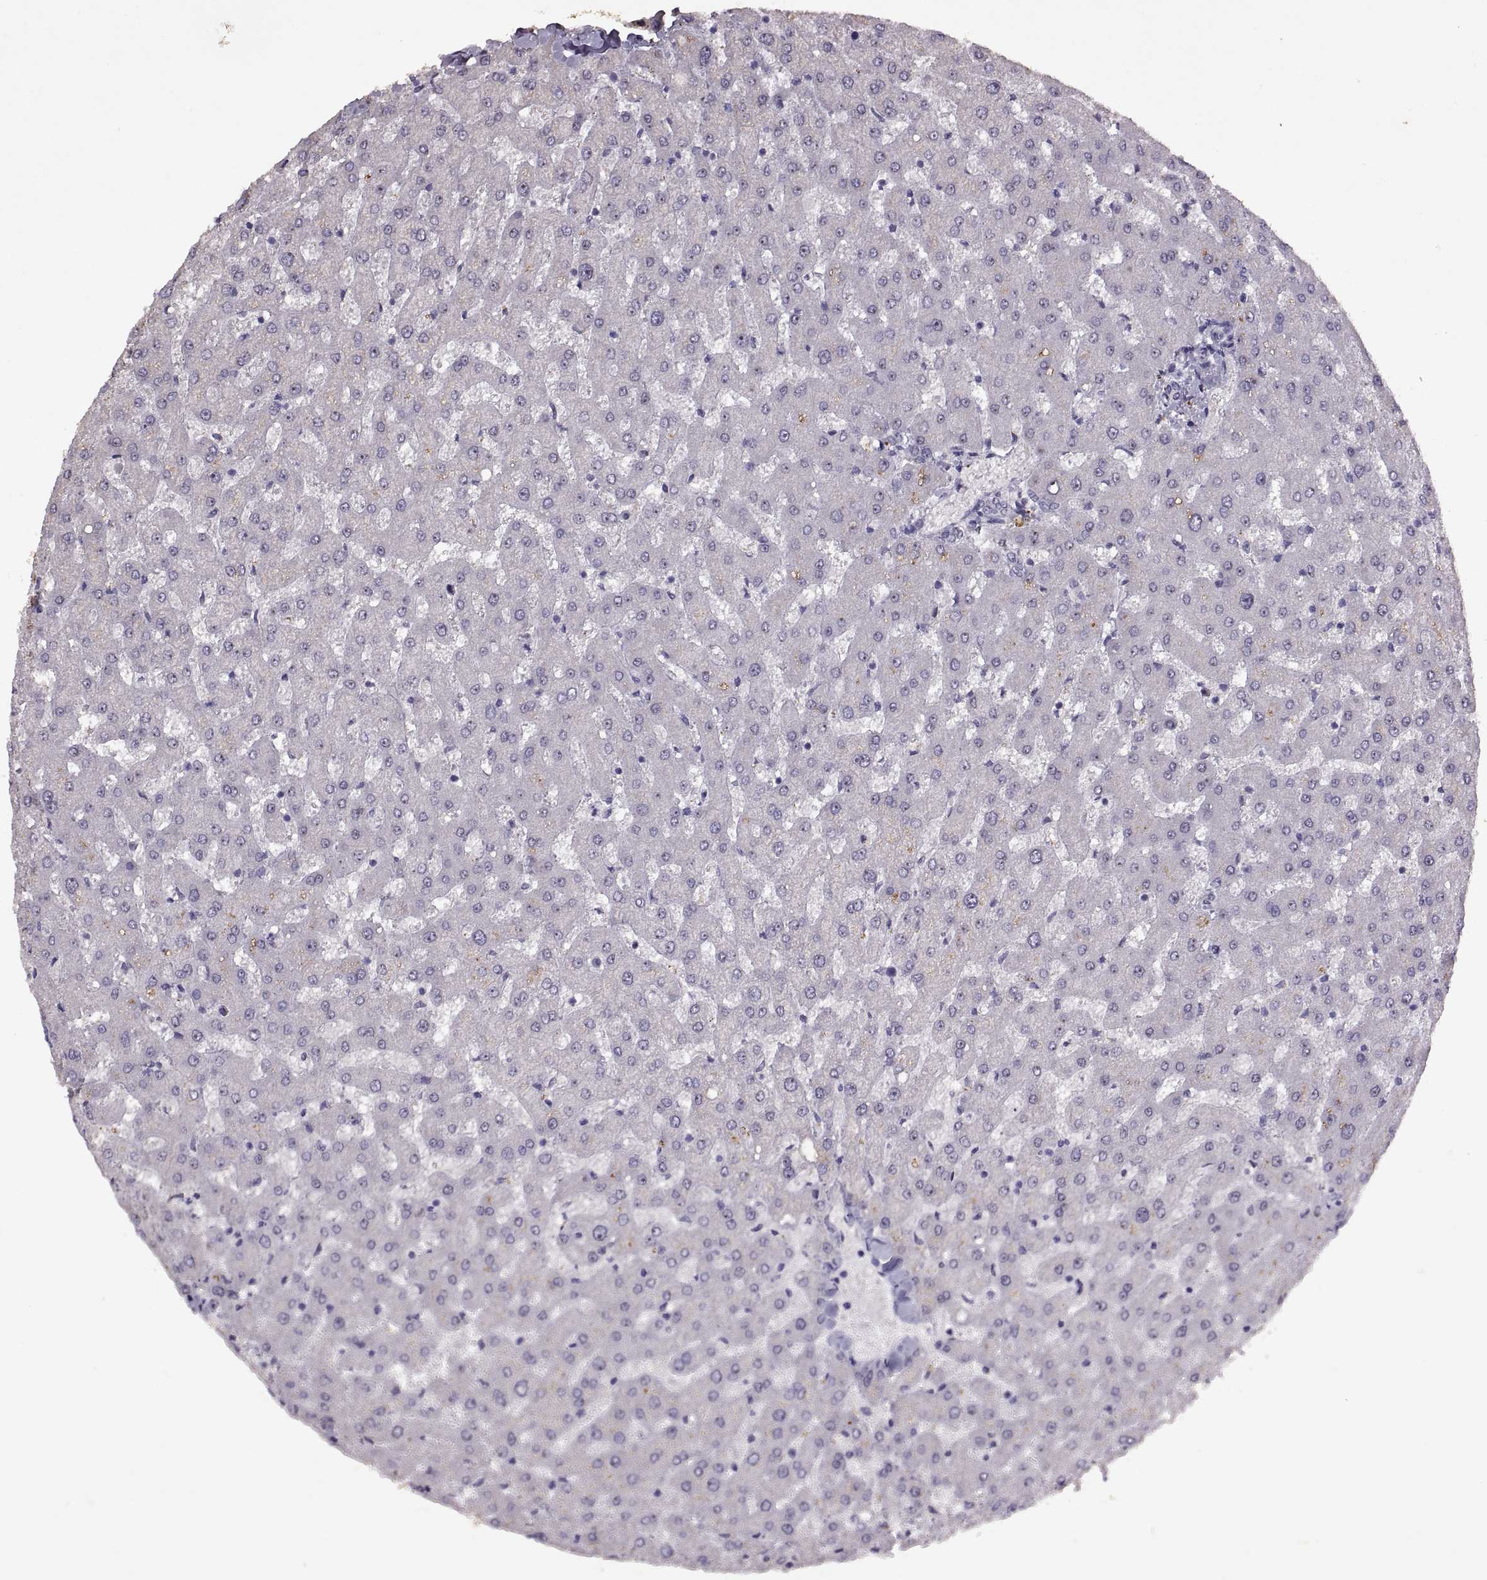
{"staining": {"intensity": "negative", "quantity": "none", "location": "none"}, "tissue": "liver", "cell_type": "Cholangiocytes", "image_type": "normal", "snomed": [{"axis": "morphology", "description": "Normal tissue, NOS"}, {"axis": "topography", "description": "Liver"}], "caption": "The immunohistochemistry (IHC) micrograph has no significant positivity in cholangiocytes of liver.", "gene": "SINHCAF", "patient": {"sex": "female", "age": 50}}